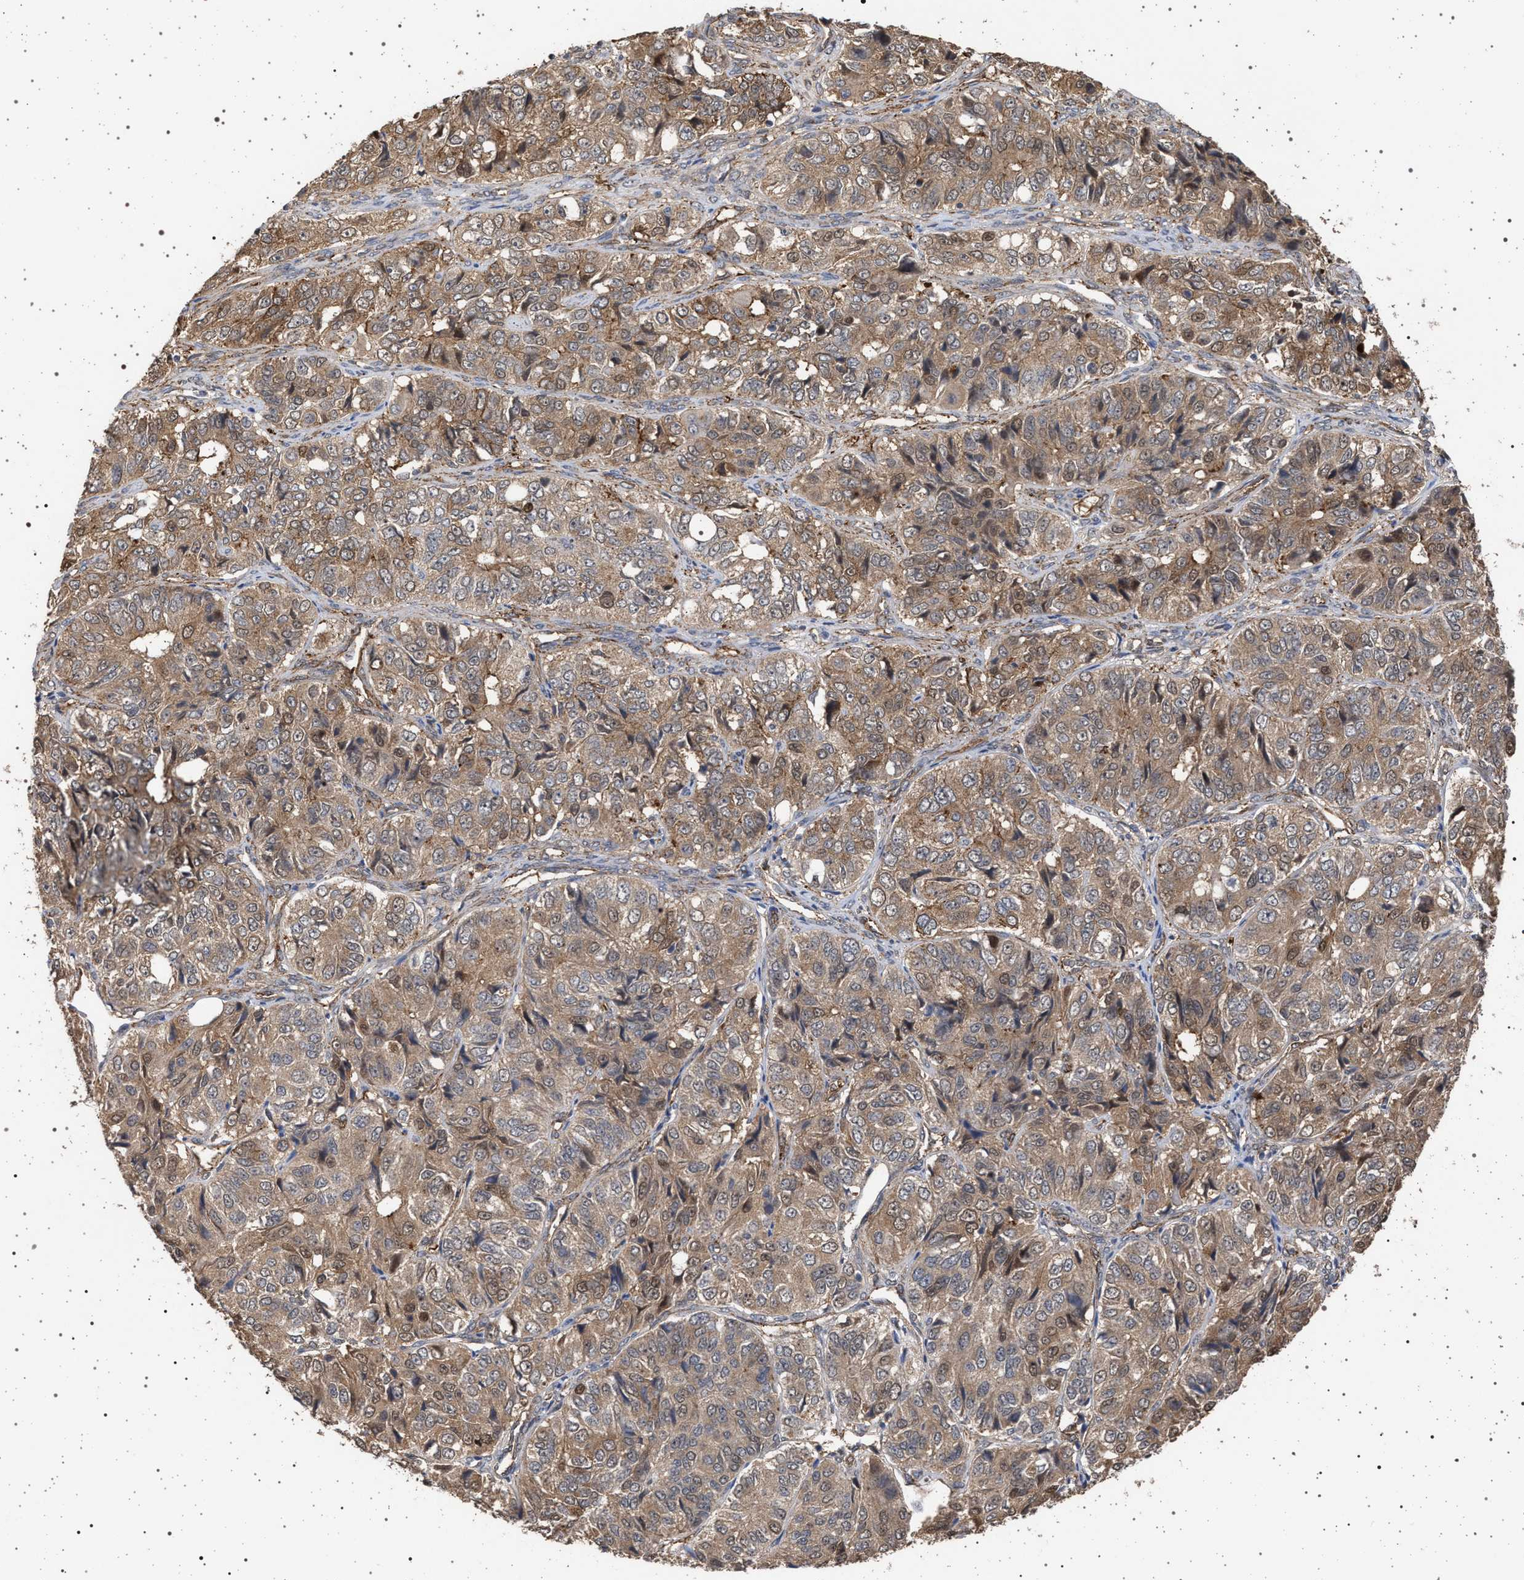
{"staining": {"intensity": "moderate", "quantity": ">75%", "location": "cytoplasmic/membranous"}, "tissue": "ovarian cancer", "cell_type": "Tumor cells", "image_type": "cancer", "snomed": [{"axis": "morphology", "description": "Carcinoma, endometroid"}, {"axis": "topography", "description": "Ovary"}], "caption": "High-magnification brightfield microscopy of endometroid carcinoma (ovarian) stained with DAB (3,3'-diaminobenzidine) (brown) and counterstained with hematoxylin (blue). tumor cells exhibit moderate cytoplasmic/membranous expression is appreciated in about>75% of cells. (DAB = brown stain, brightfield microscopy at high magnification).", "gene": "IFT20", "patient": {"sex": "female", "age": 51}}